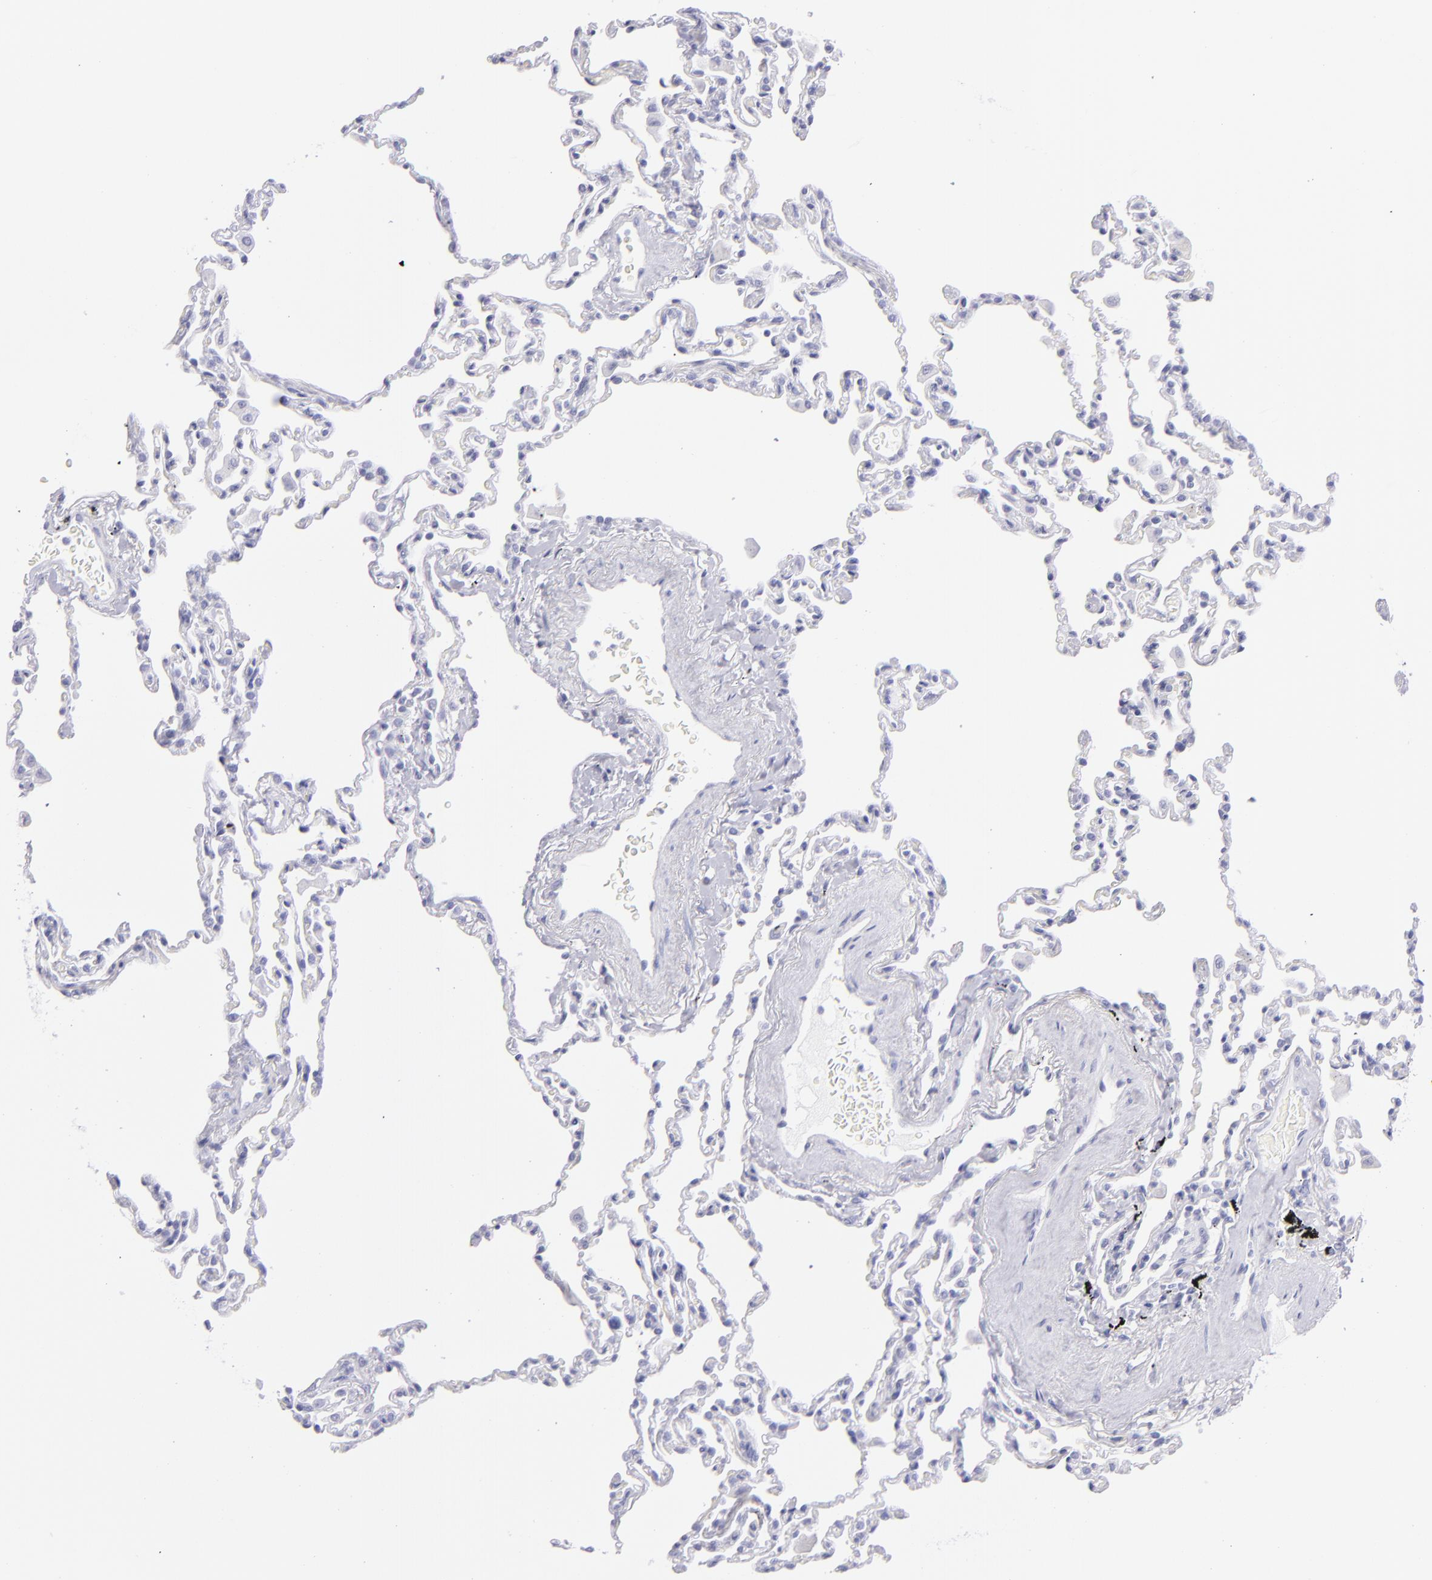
{"staining": {"intensity": "negative", "quantity": "none", "location": "none"}, "tissue": "lung", "cell_type": "Alveolar cells", "image_type": "normal", "snomed": [{"axis": "morphology", "description": "Normal tissue, NOS"}, {"axis": "topography", "description": "Lung"}], "caption": "This micrograph is of benign lung stained with IHC to label a protein in brown with the nuclei are counter-stained blue. There is no positivity in alveolar cells.", "gene": "PRPH", "patient": {"sex": "male", "age": 59}}